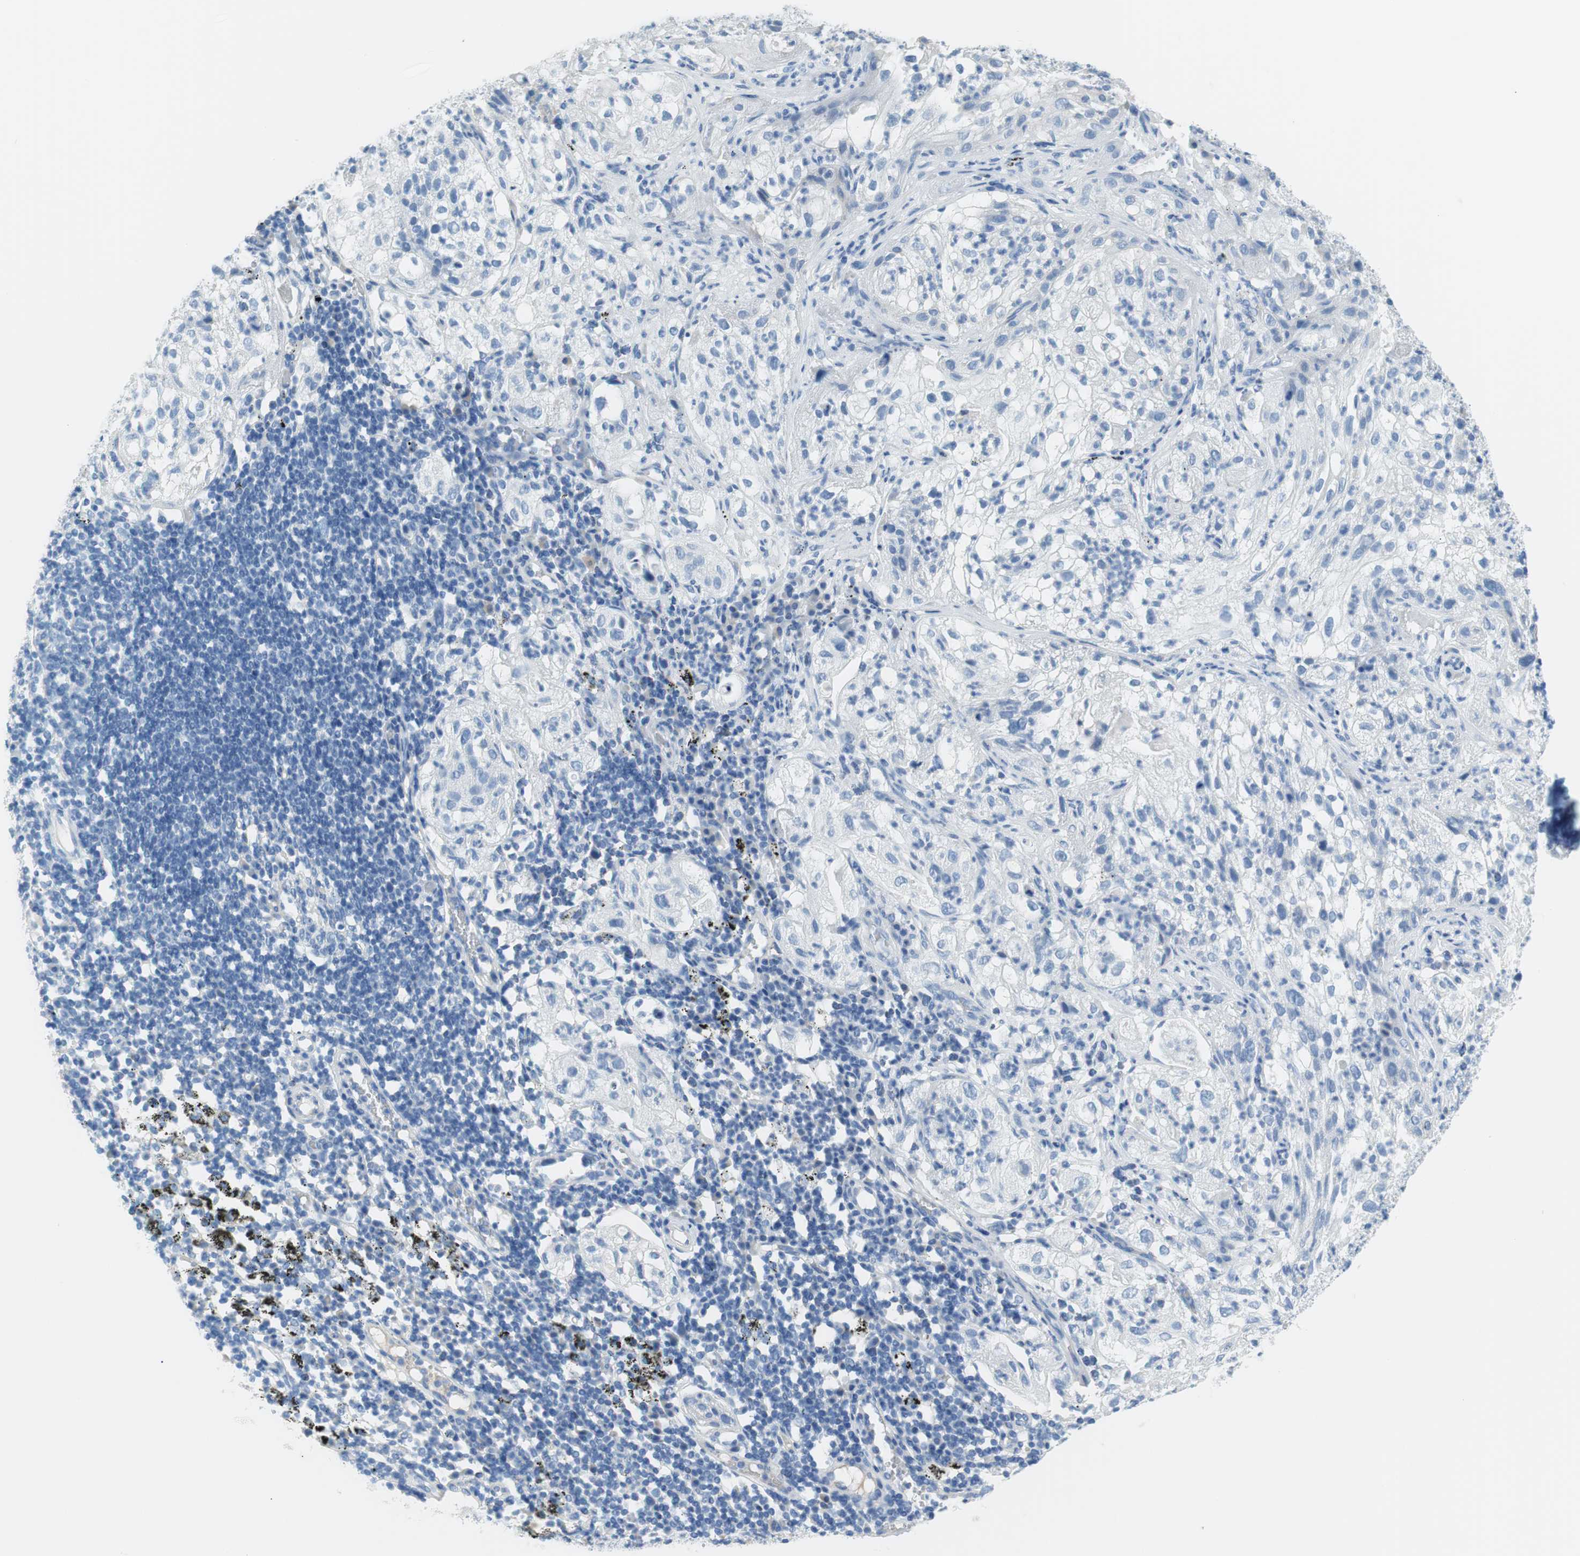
{"staining": {"intensity": "negative", "quantity": "none", "location": "none"}, "tissue": "lung cancer", "cell_type": "Tumor cells", "image_type": "cancer", "snomed": [{"axis": "morphology", "description": "Inflammation, NOS"}, {"axis": "morphology", "description": "Squamous cell carcinoma, NOS"}, {"axis": "topography", "description": "Lymph node"}, {"axis": "topography", "description": "Soft tissue"}, {"axis": "topography", "description": "Lung"}], "caption": "This image is of squamous cell carcinoma (lung) stained with immunohistochemistry to label a protein in brown with the nuclei are counter-stained blue. There is no positivity in tumor cells.", "gene": "MYH1", "patient": {"sex": "male", "age": 66}}